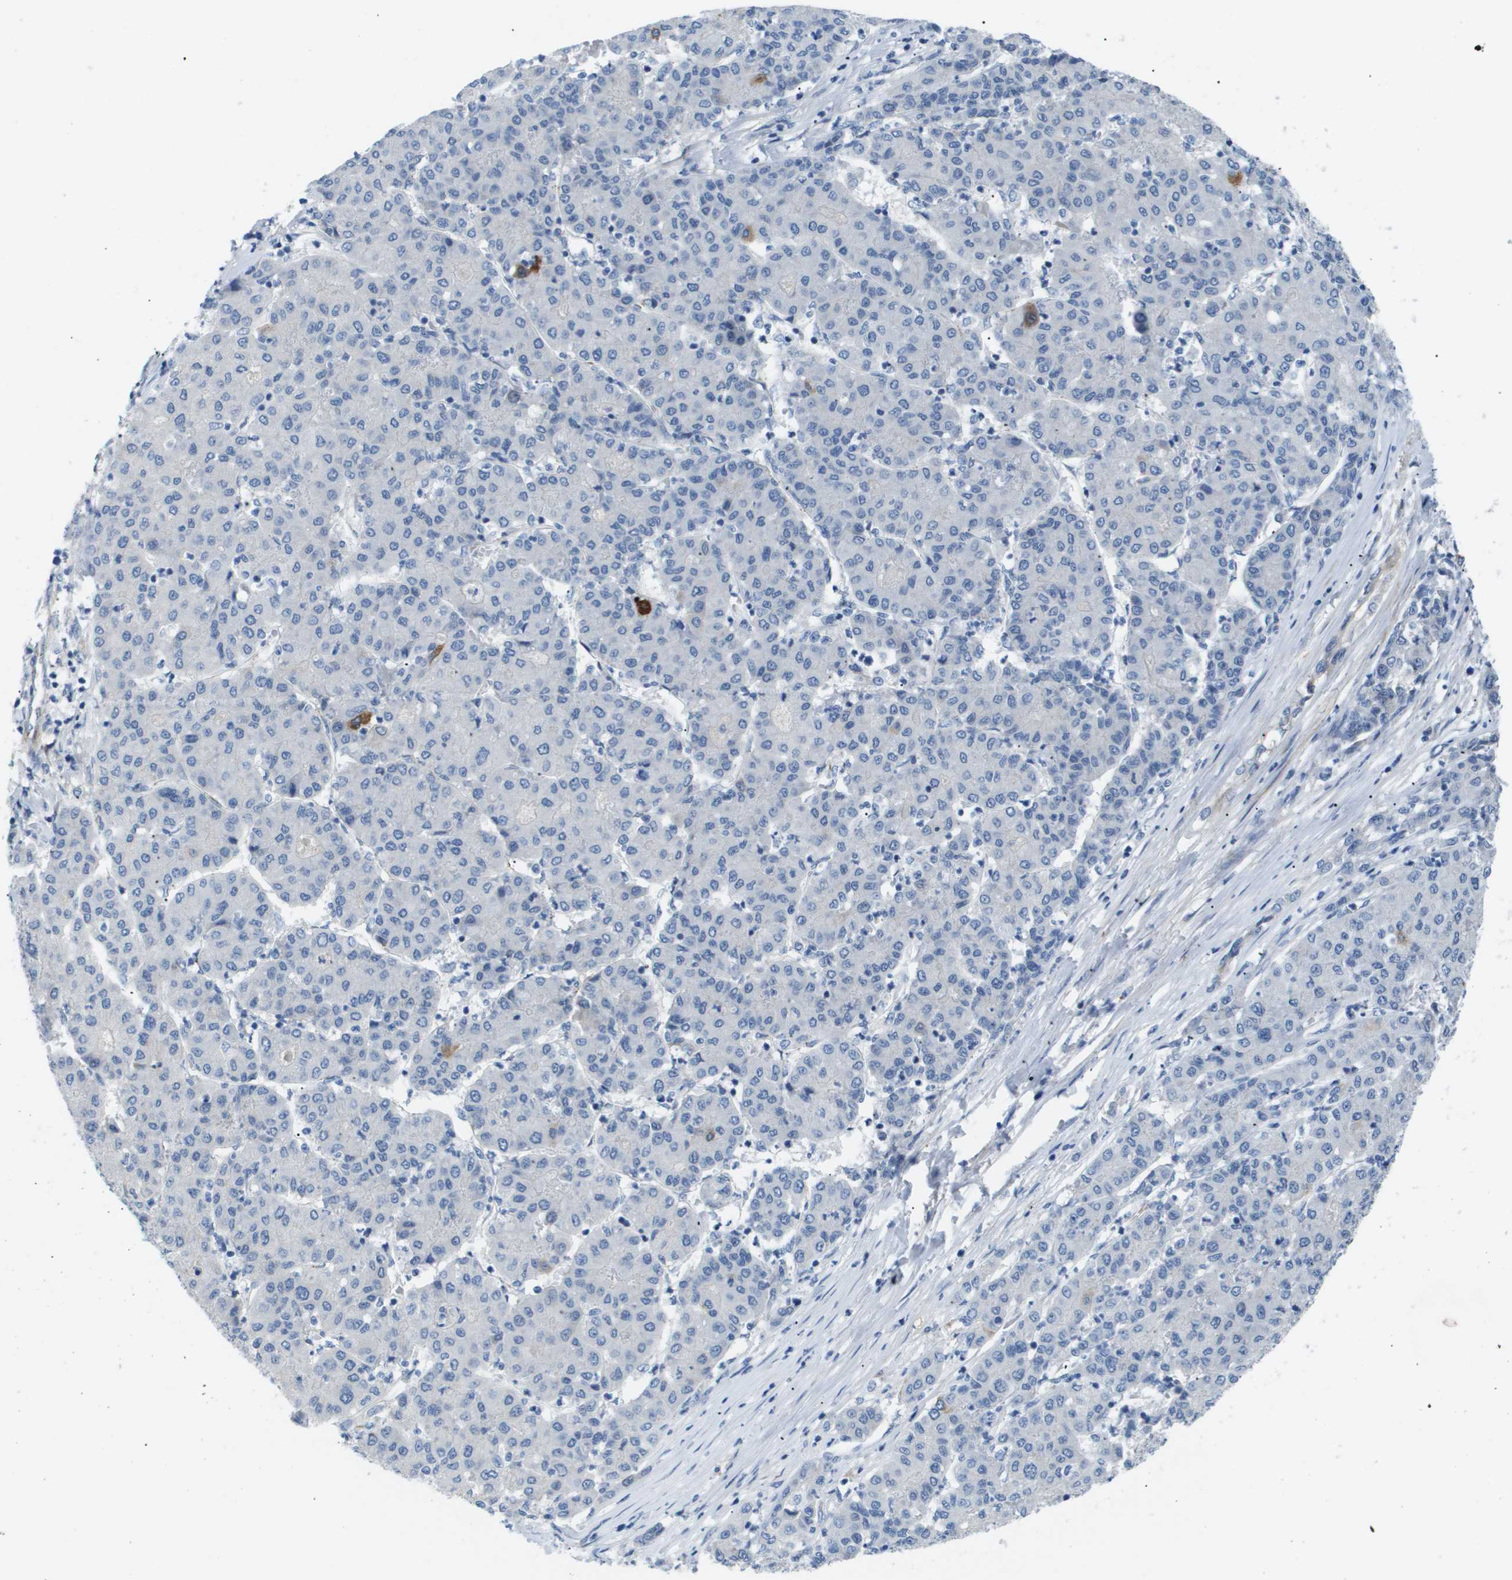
{"staining": {"intensity": "negative", "quantity": "none", "location": "none"}, "tissue": "liver cancer", "cell_type": "Tumor cells", "image_type": "cancer", "snomed": [{"axis": "morphology", "description": "Carcinoma, Hepatocellular, NOS"}, {"axis": "topography", "description": "Liver"}], "caption": "A photomicrograph of human liver cancer (hepatocellular carcinoma) is negative for staining in tumor cells. The staining is performed using DAB (3,3'-diaminobenzidine) brown chromogen with nuclei counter-stained in using hematoxylin.", "gene": "OTUD5", "patient": {"sex": "male", "age": 65}}